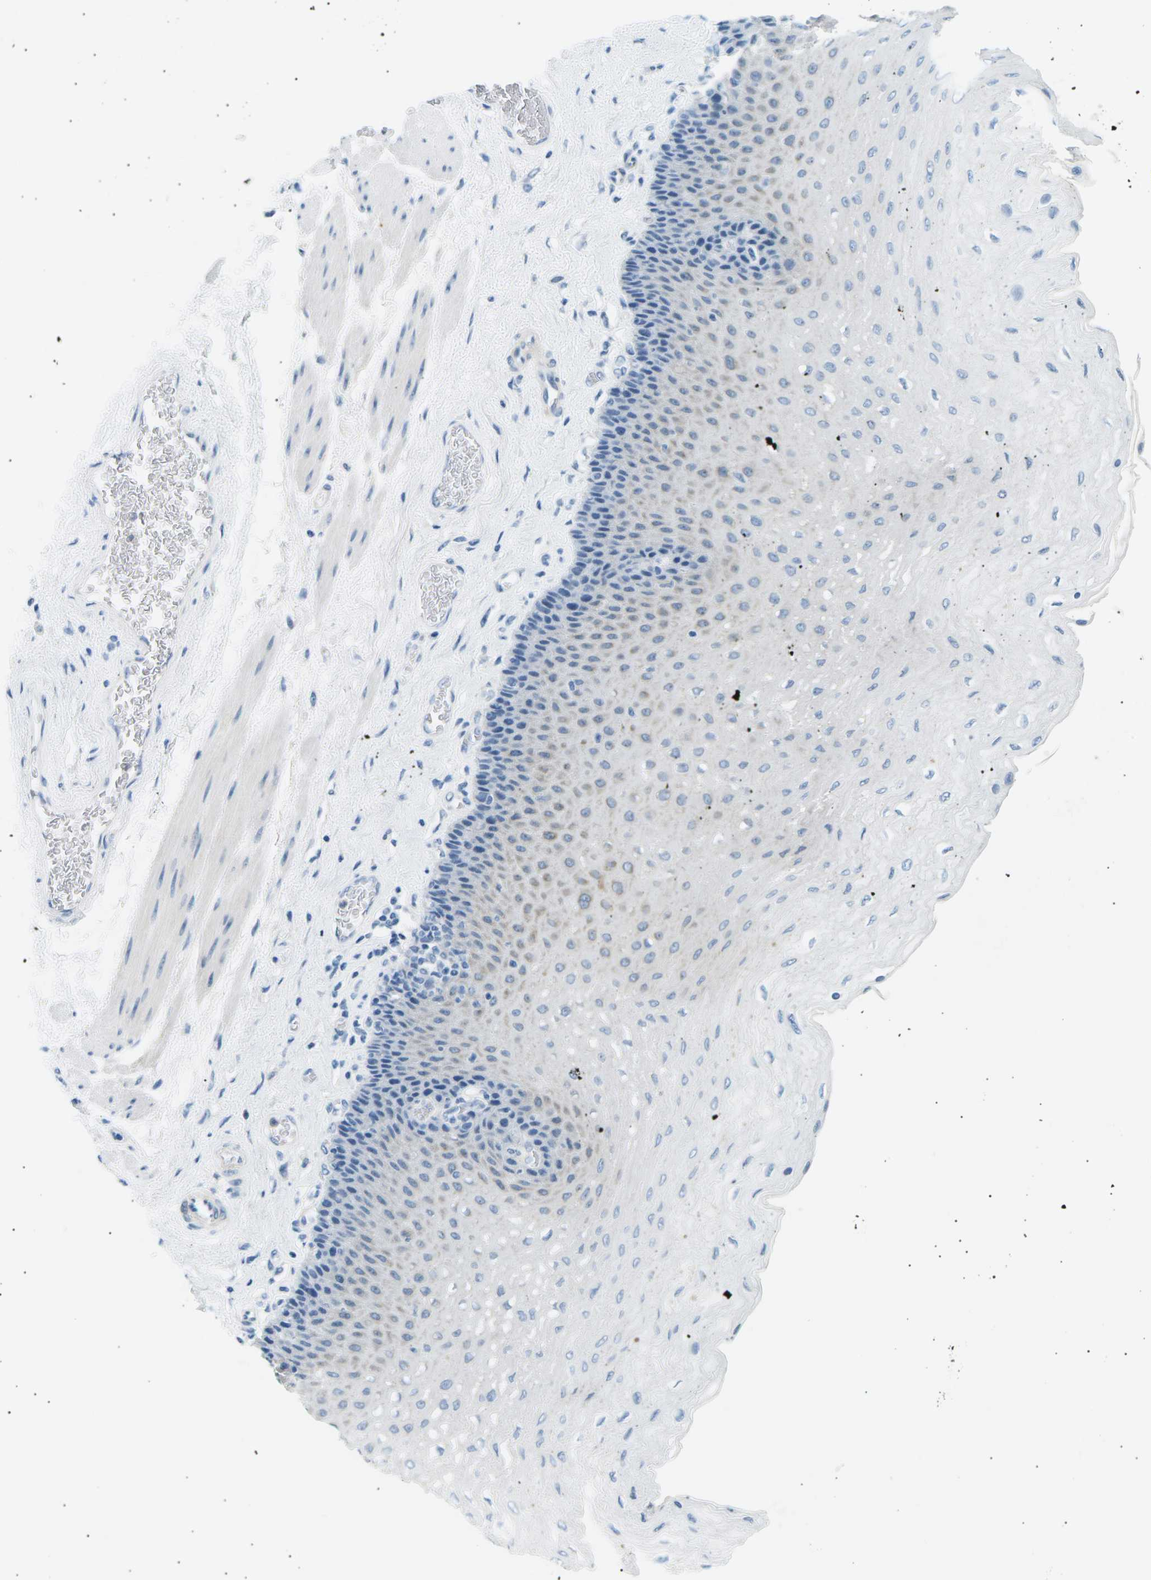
{"staining": {"intensity": "negative", "quantity": "none", "location": "none"}, "tissue": "esophagus", "cell_type": "Squamous epithelial cells", "image_type": "normal", "snomed": [{"axis": "morphology", "description": "Normal tissue, NOS"}, {"axis": "topography", "description": "Esophagus"}], "caption": "High magnification brightfield microscopy of unremarkable esophagus stained with DAB (brown) and counterstained with hematoxylin (blue): squamous epithelial cells show no significant positivity. (DAB immunohistochemistry, high magnification).", "gene": "SEPTIN5", "patient": {"sex": "female", "age": 72}}